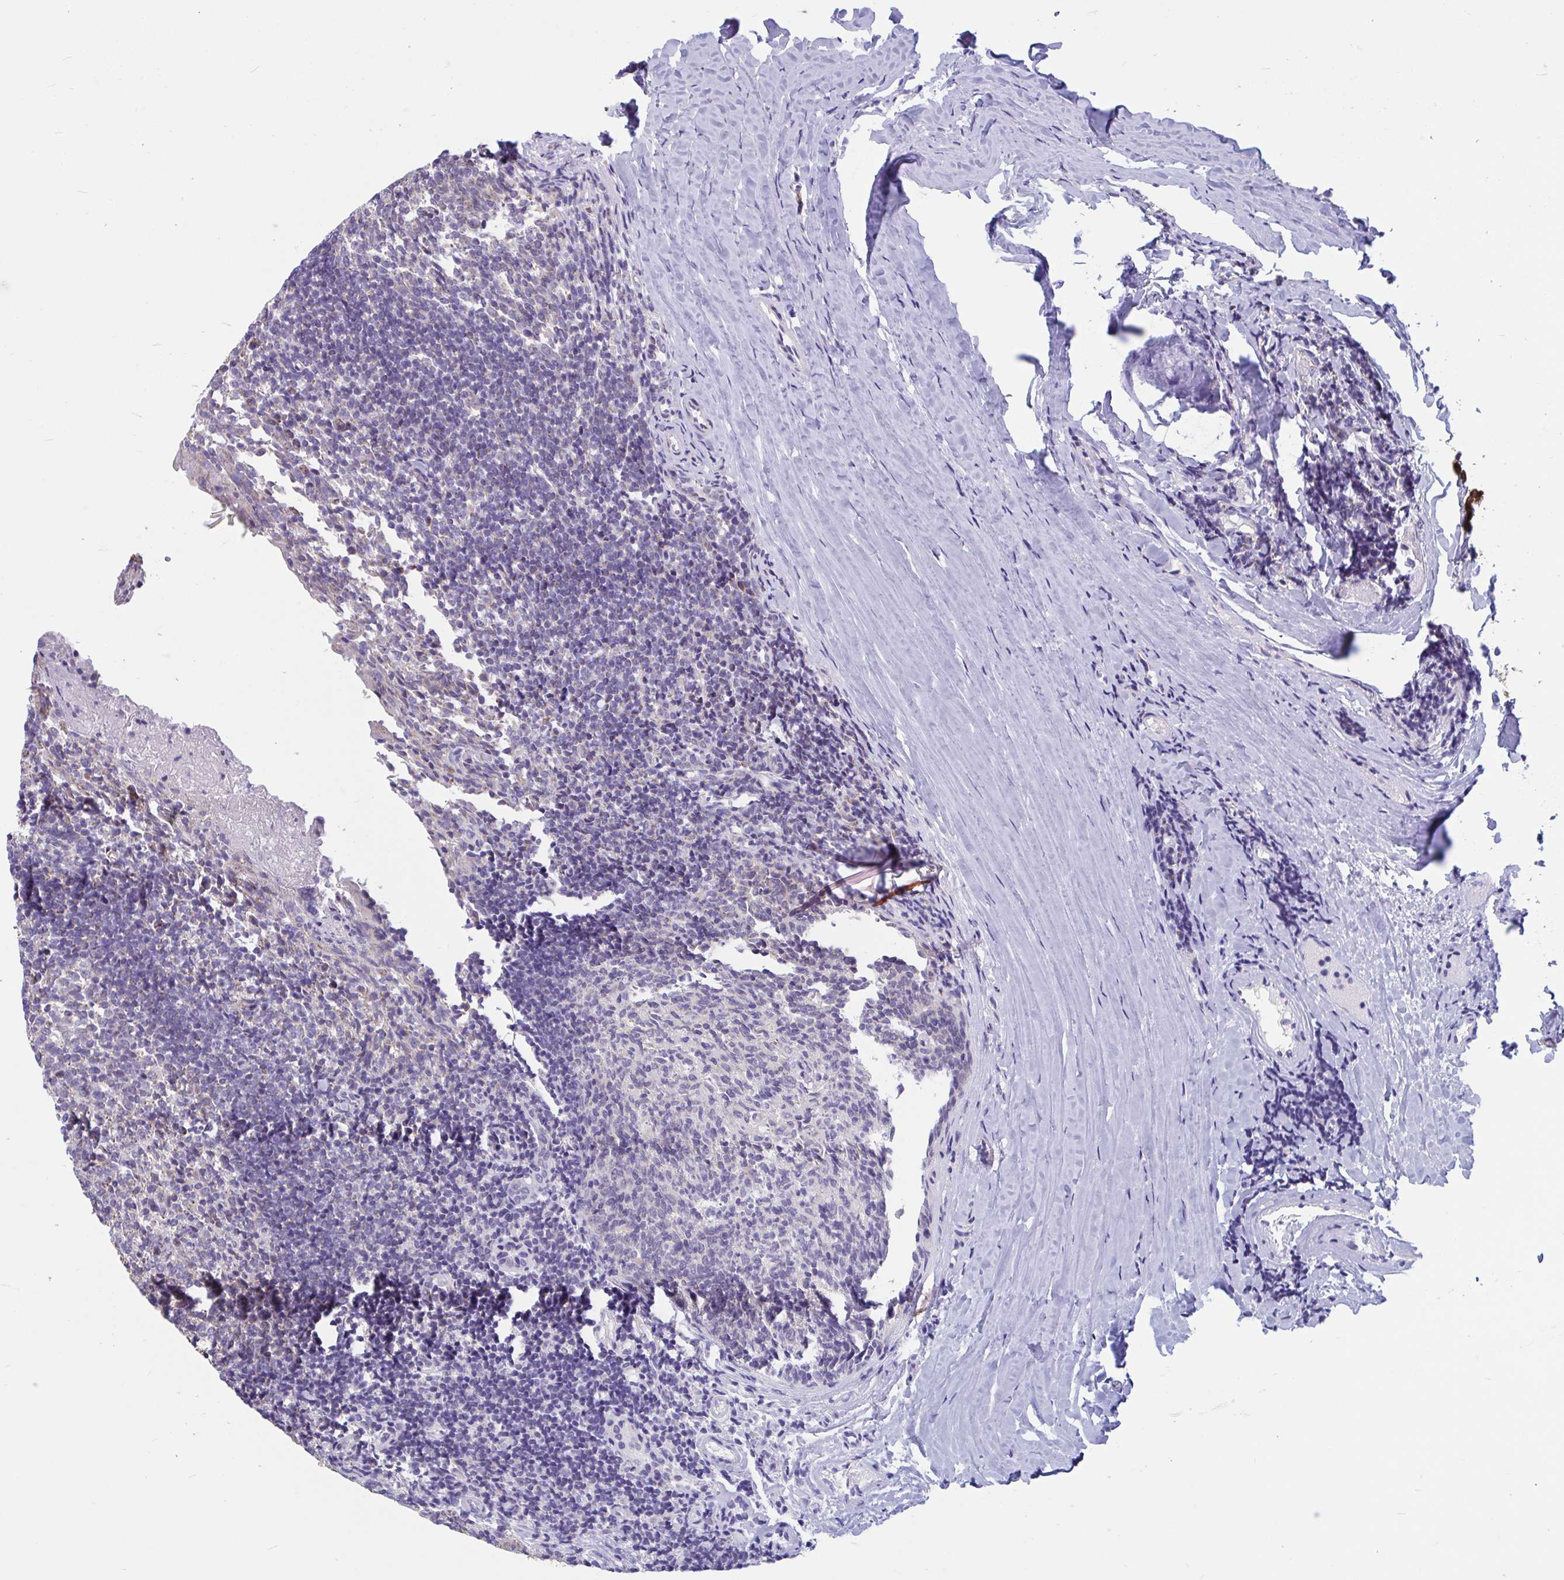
{"staining": {"intensity": "weak", "quantity": "<25%", "location": "cytoplasmic/membranous"}, "tissue": "tonsil", "cell_type": "Germinal center cells", "image_type": "normal", "snomed": [{"axis": "morphology", "description": "Normal tissue, NOS"}, {"axis": "topography", "description": "Tonsil"}], "caption": "This is an immunohistochemistry image of benign human tonsil. There is no positivity in germinal center cells.", "gene": "OR13A1", "patient": {"sex": "female", "age": 10}}